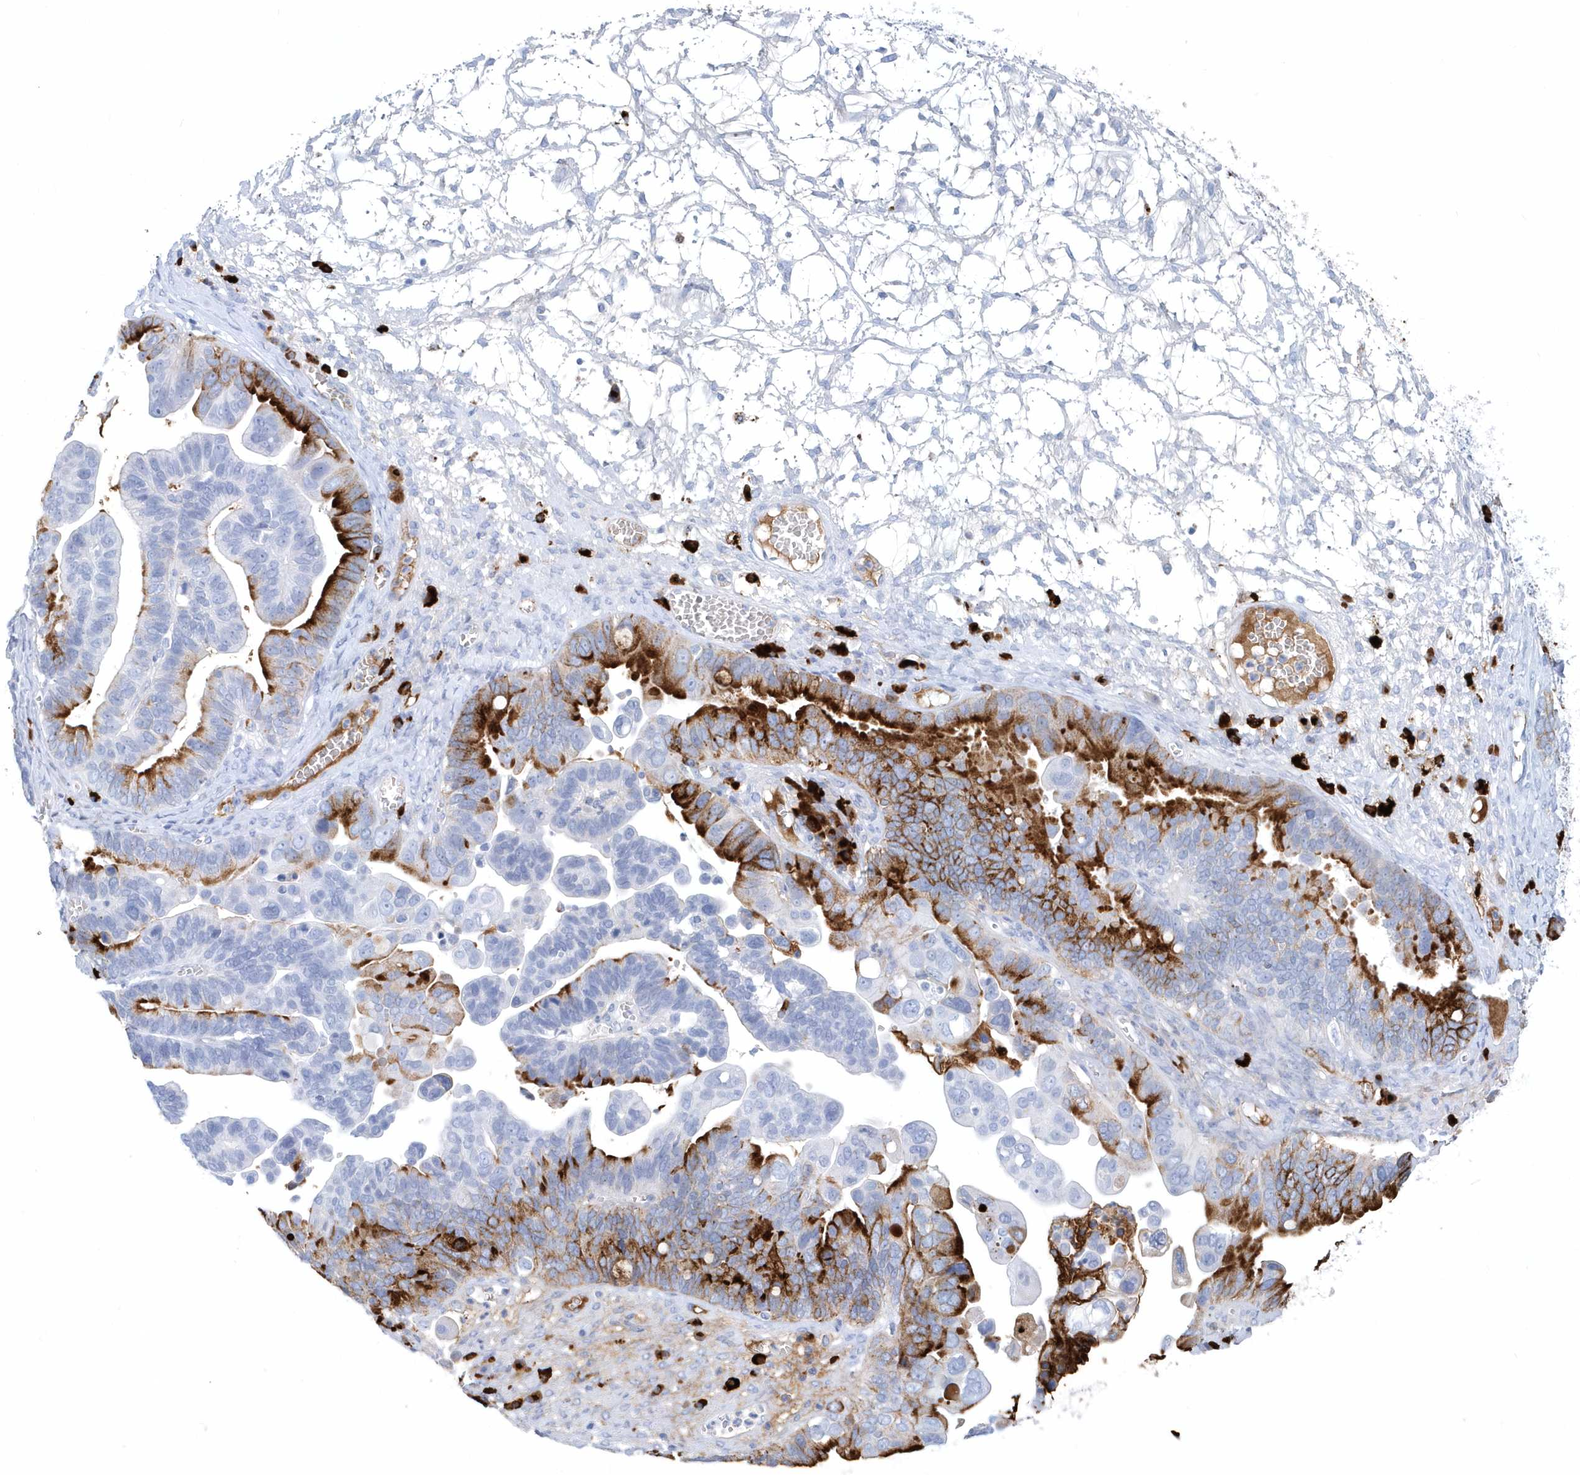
{"staining": {"intensity": "strong", "quantity": "25%-75%", "location": "cytoplasmic/membranous"}, "tissue": "ovarian cancer", "cell_type": "Tumor cells", "image_type": "cancer", "snomed": [{"axis": "morphology", "description": "Cystadenocarcinoma, serous, NOS"}, {"axis": "topography", "description": "Ovary"}], "caption": "Ovarian cancer tissue demonstrates strong cytoplasmic/membranous expression in approximately 25%-75% of tumor cells (DAB (3,3'-diaminobenzidine) = brown stain, brightfield microscopy at high magnification).", "gene": "JCHAIN", "patient": {"sex": "female", "age": 56}}